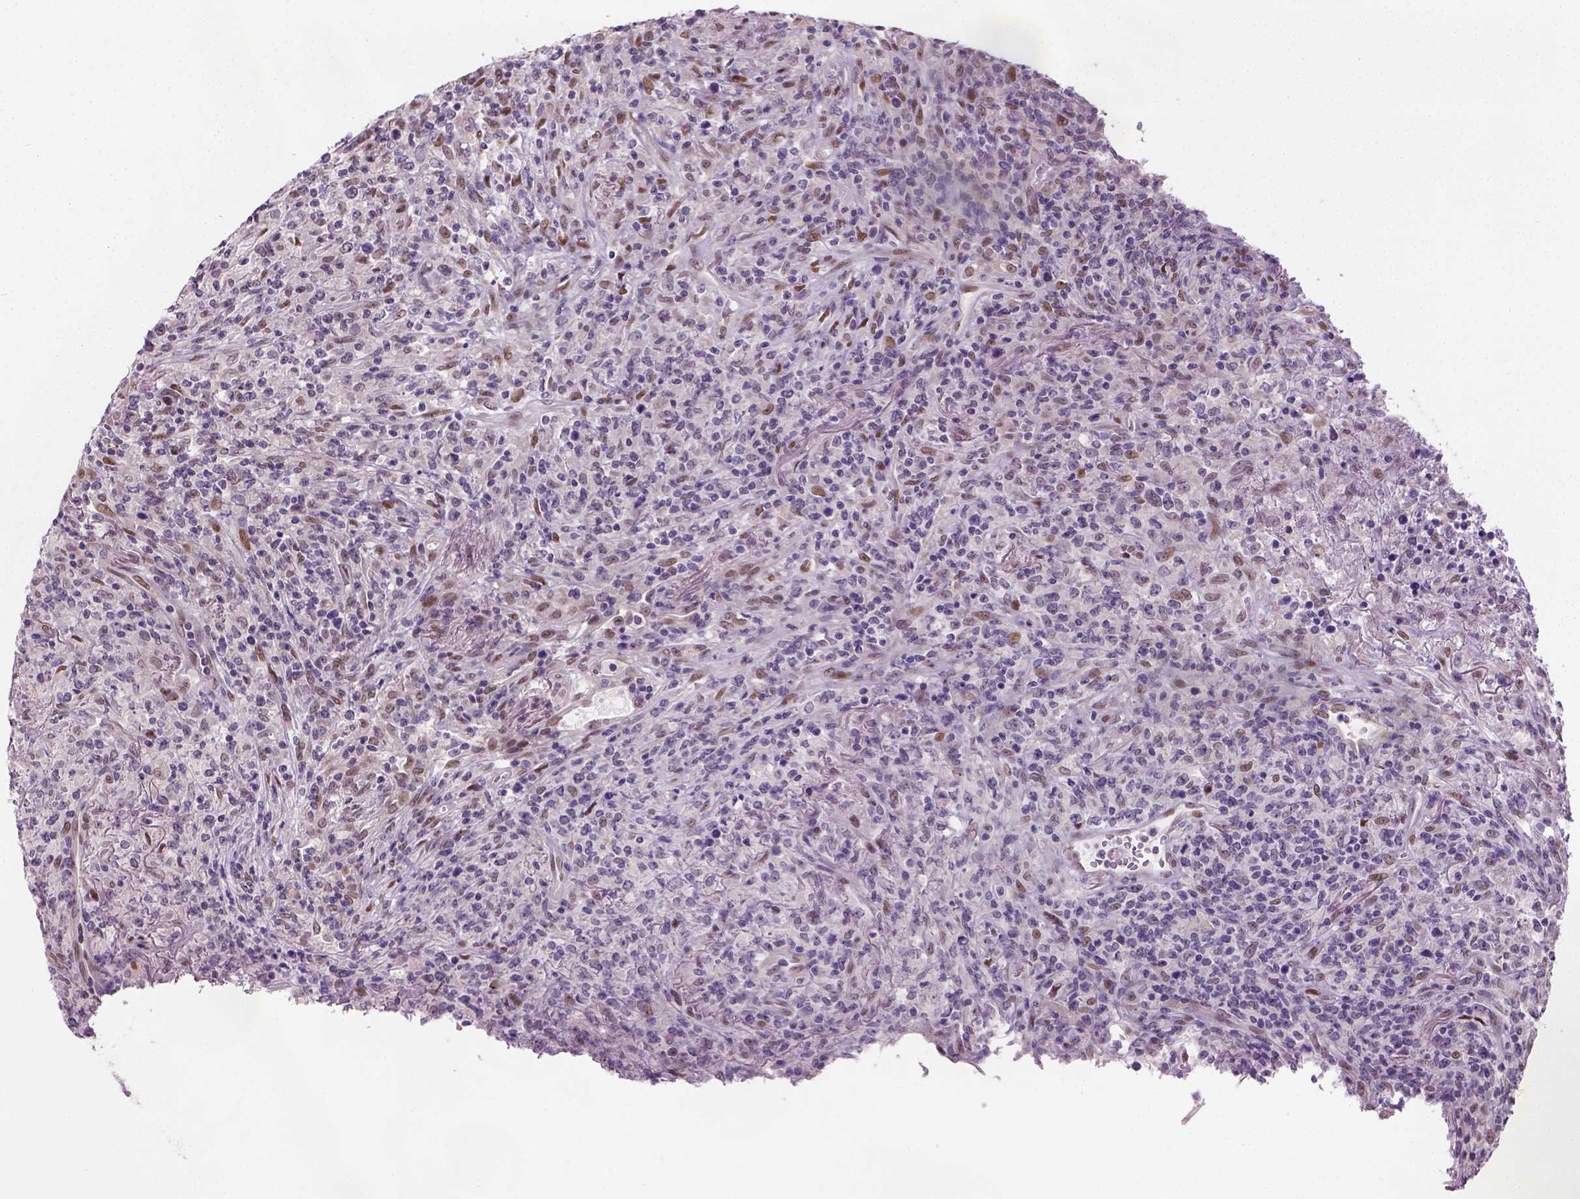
{"staining": {"intensity": "negative", "quantity": "none", "location": "none"}, "tissue": "lymphoma", "cell_type": "Tumor cells", "image_type": "cancer", "snomed": [{"axis": "morphology", "description": "Malignant lymphoma, non-Hodgkin's type, High grade"}, {"axis": "topography", "description": "Lung"}], "caption": "Tumor cells show no significant staining in high-grade malignant lymphoma, non-Hodgkin's type.", "gene": "C1orf112", "patient": {"sex": "male", "age": 79}}